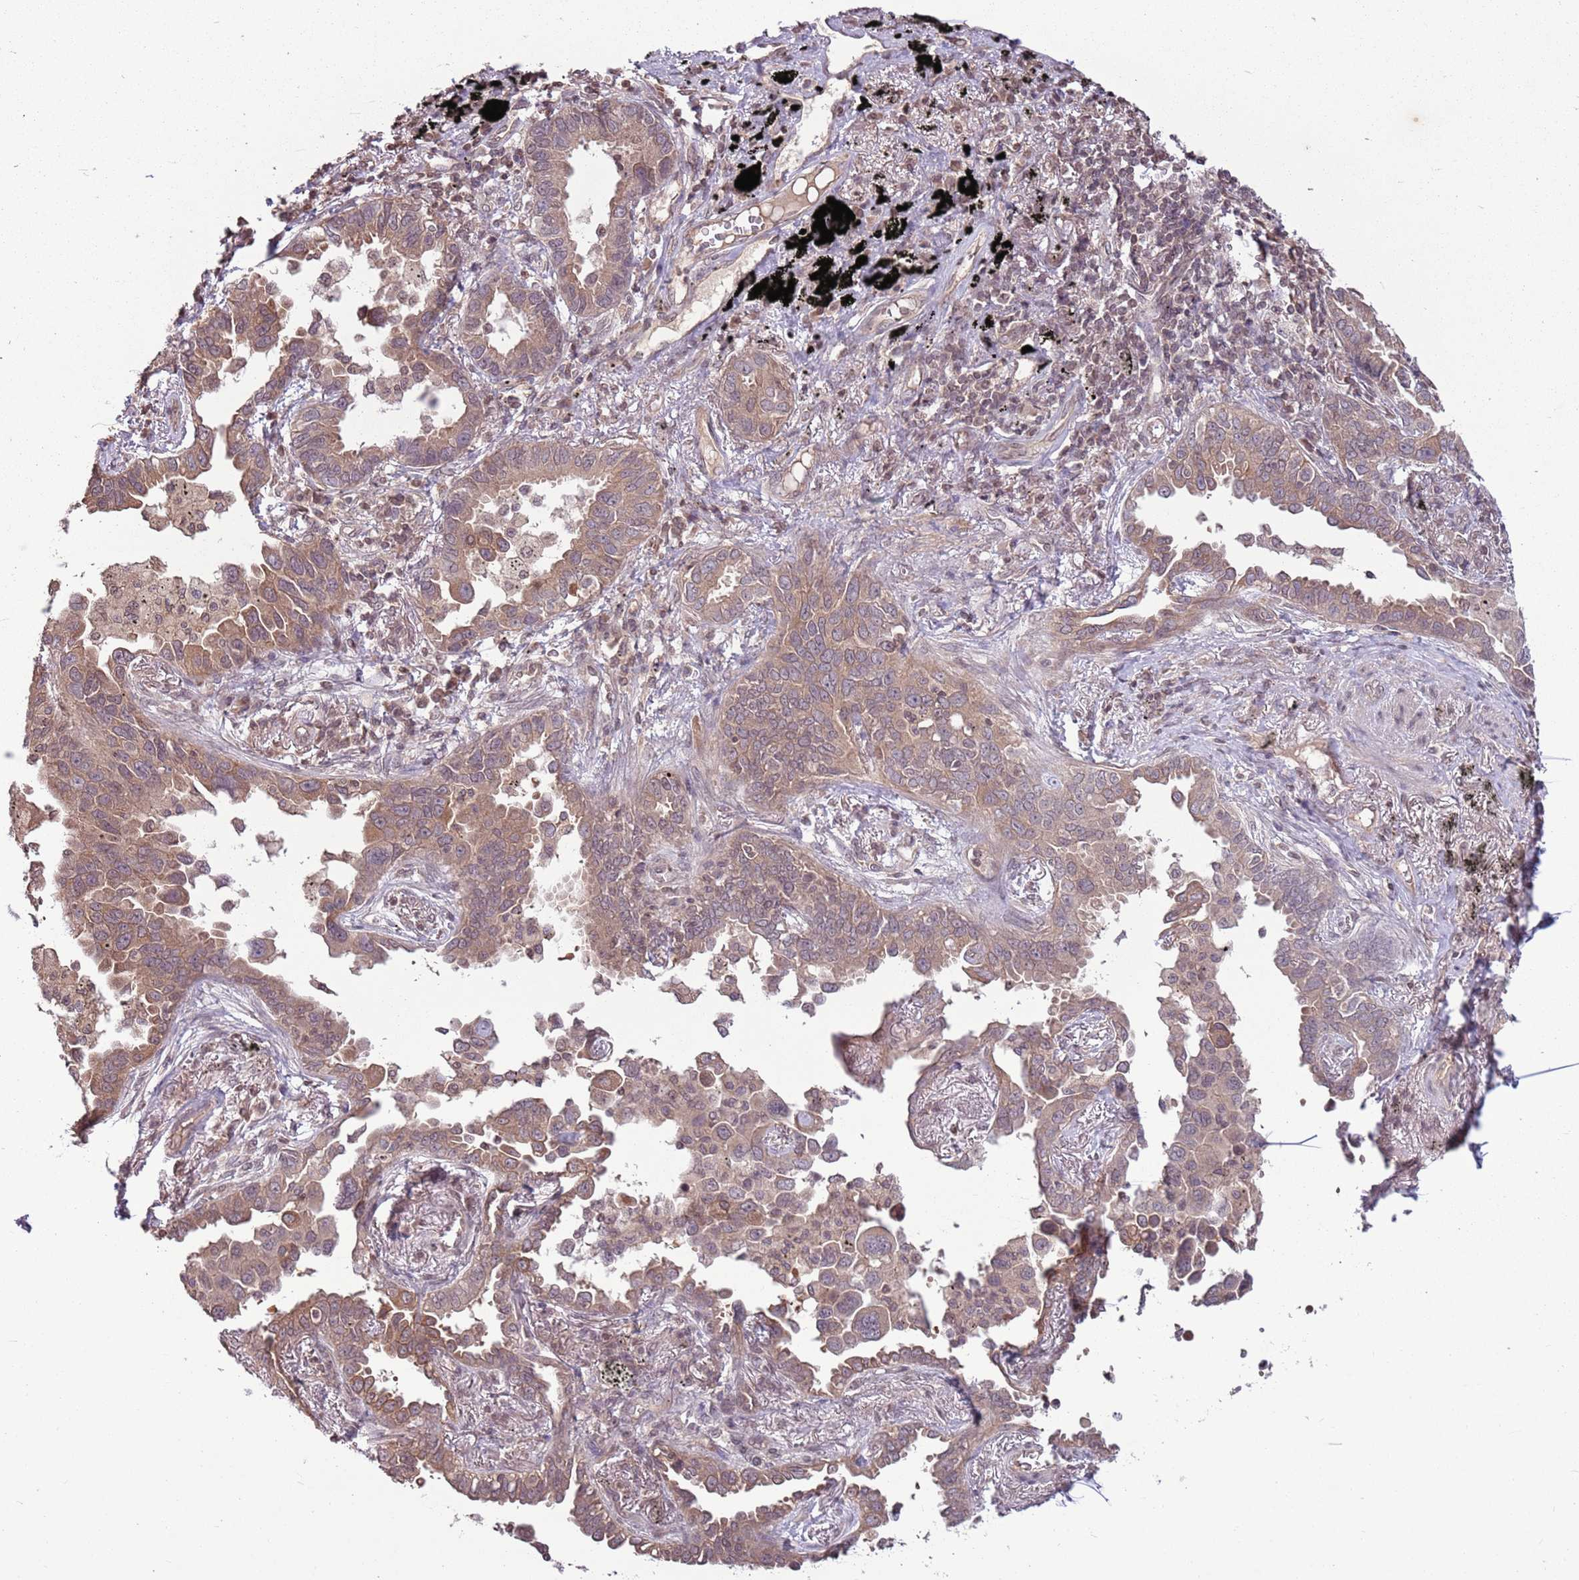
{"staining": {"intensity": "moderate", "quantity": ">75%", "location": "cytoplasmic/membranous"}, "tissue": "lung cancer", "cell_type": "Tumor cells", "image_type": "cancer", "snomed": [{"axis": "morphology", "description": "Adenocarcinoma, NOS"}, {"axis": "topography", "description": "Lung"}], "caption": "Adenocarcinoma (lung) was stained to show a protein in brown. There is medium levels of moderate cytoplasmic/membranous positivity in about >75% of tumor cells.", "gene": "CAPN9", "patient": {"sex": "male", "age": 67}}